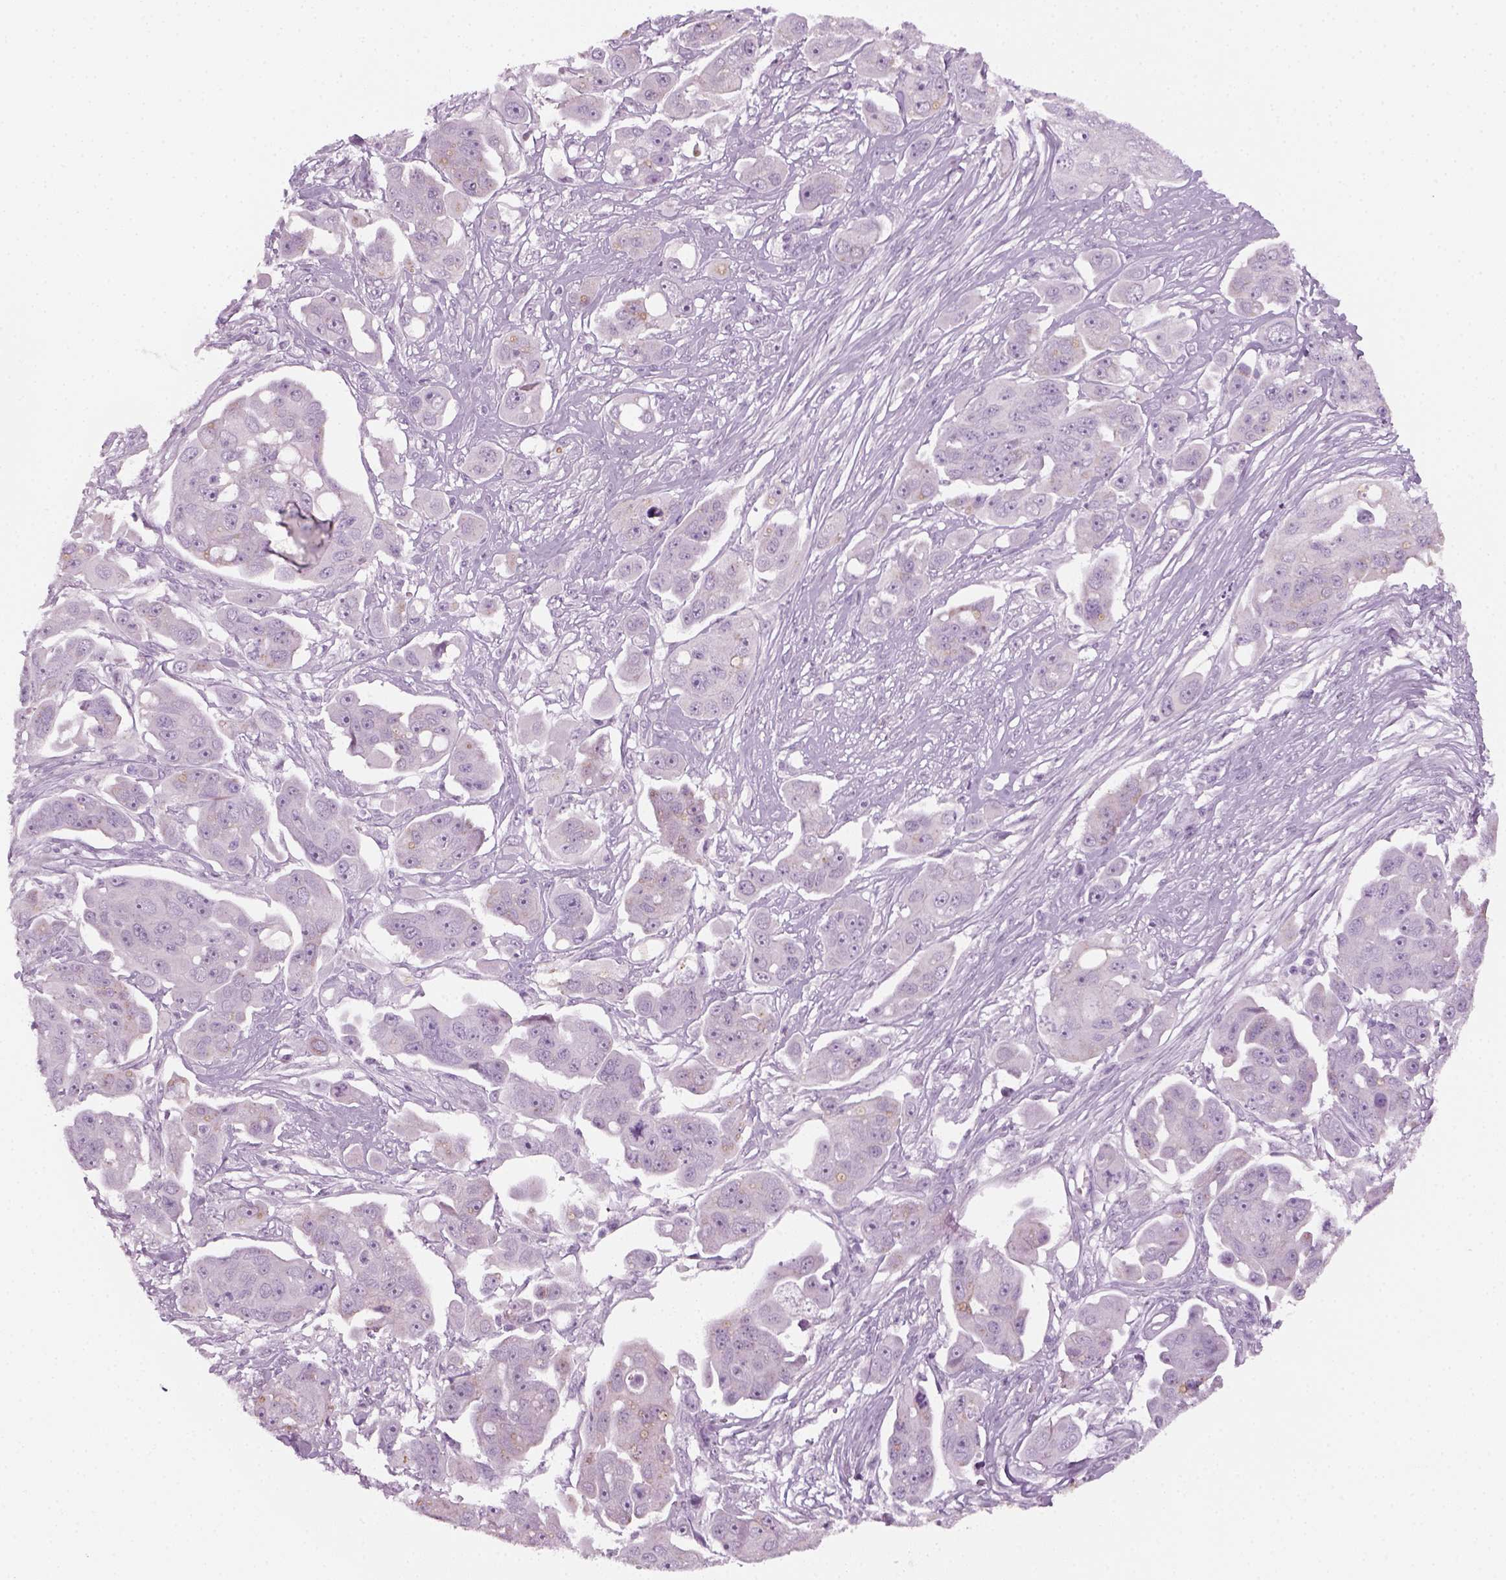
{"staining": {"intensity": "negative", "quantity": "none", "location": "none"}, "tissue": "ovarian cancer", "cell_type": "Tumor cells", "image_type": "cancer", "snomed": [{"axis": "morphology", "description": "Carcinoma, endometroid"}, {"axis": "topography", "description": "Ovary"}], "caption": "There is no significant staining in tumor cells of endometroid carcinoma (ovarian). The staining is performed using DAB brown chromogen with nuclei counter-stained in using hematoxylin.", "gene": "KRT75", "patient": {"sex": "female", "age": 70}}